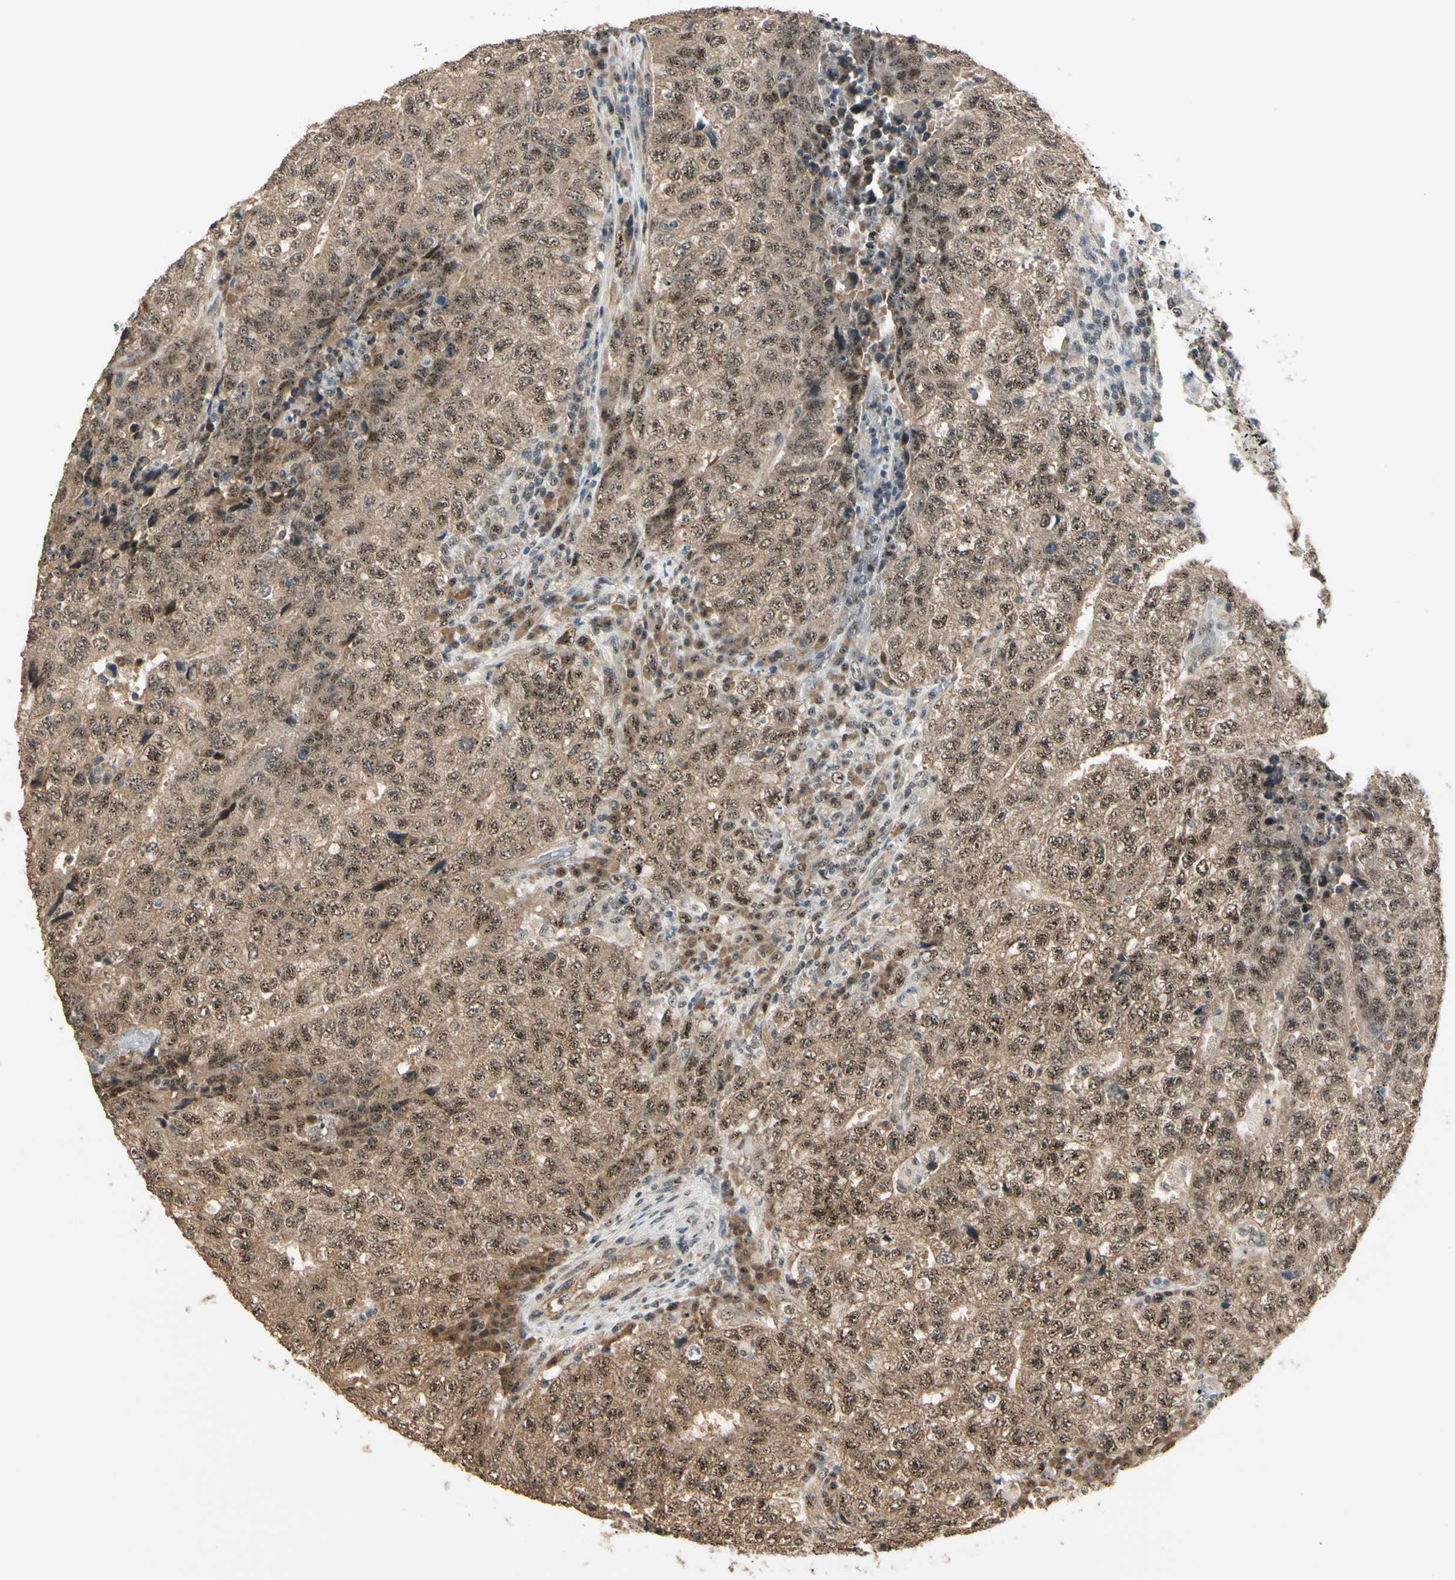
{"staining": {"intensity": "moderate", "quantity": ">75%", "location": "cytoplasmic/membranous,nuclear"}, "tissue": "testis cancer", "cell_type": "Tumor cells", "image_type": "cancer", "snomed": [{"axis": "morphology", "description": "Necrosis, NOS"}, {"axis": "morphology", "description": "Carcinoma, Embryonal, NOS"}, {"axis": "topography", "description": "Testis"}], "caption": "Testis embryonal carcinoma stained with immunohistochemistry (IHC) reveals moderate cytoplasmic/membranous and nuclear expression in approximately >75% of tumor cells.", "gene": "MCPH1", "patient": {"sex": "male", "age": 19}}